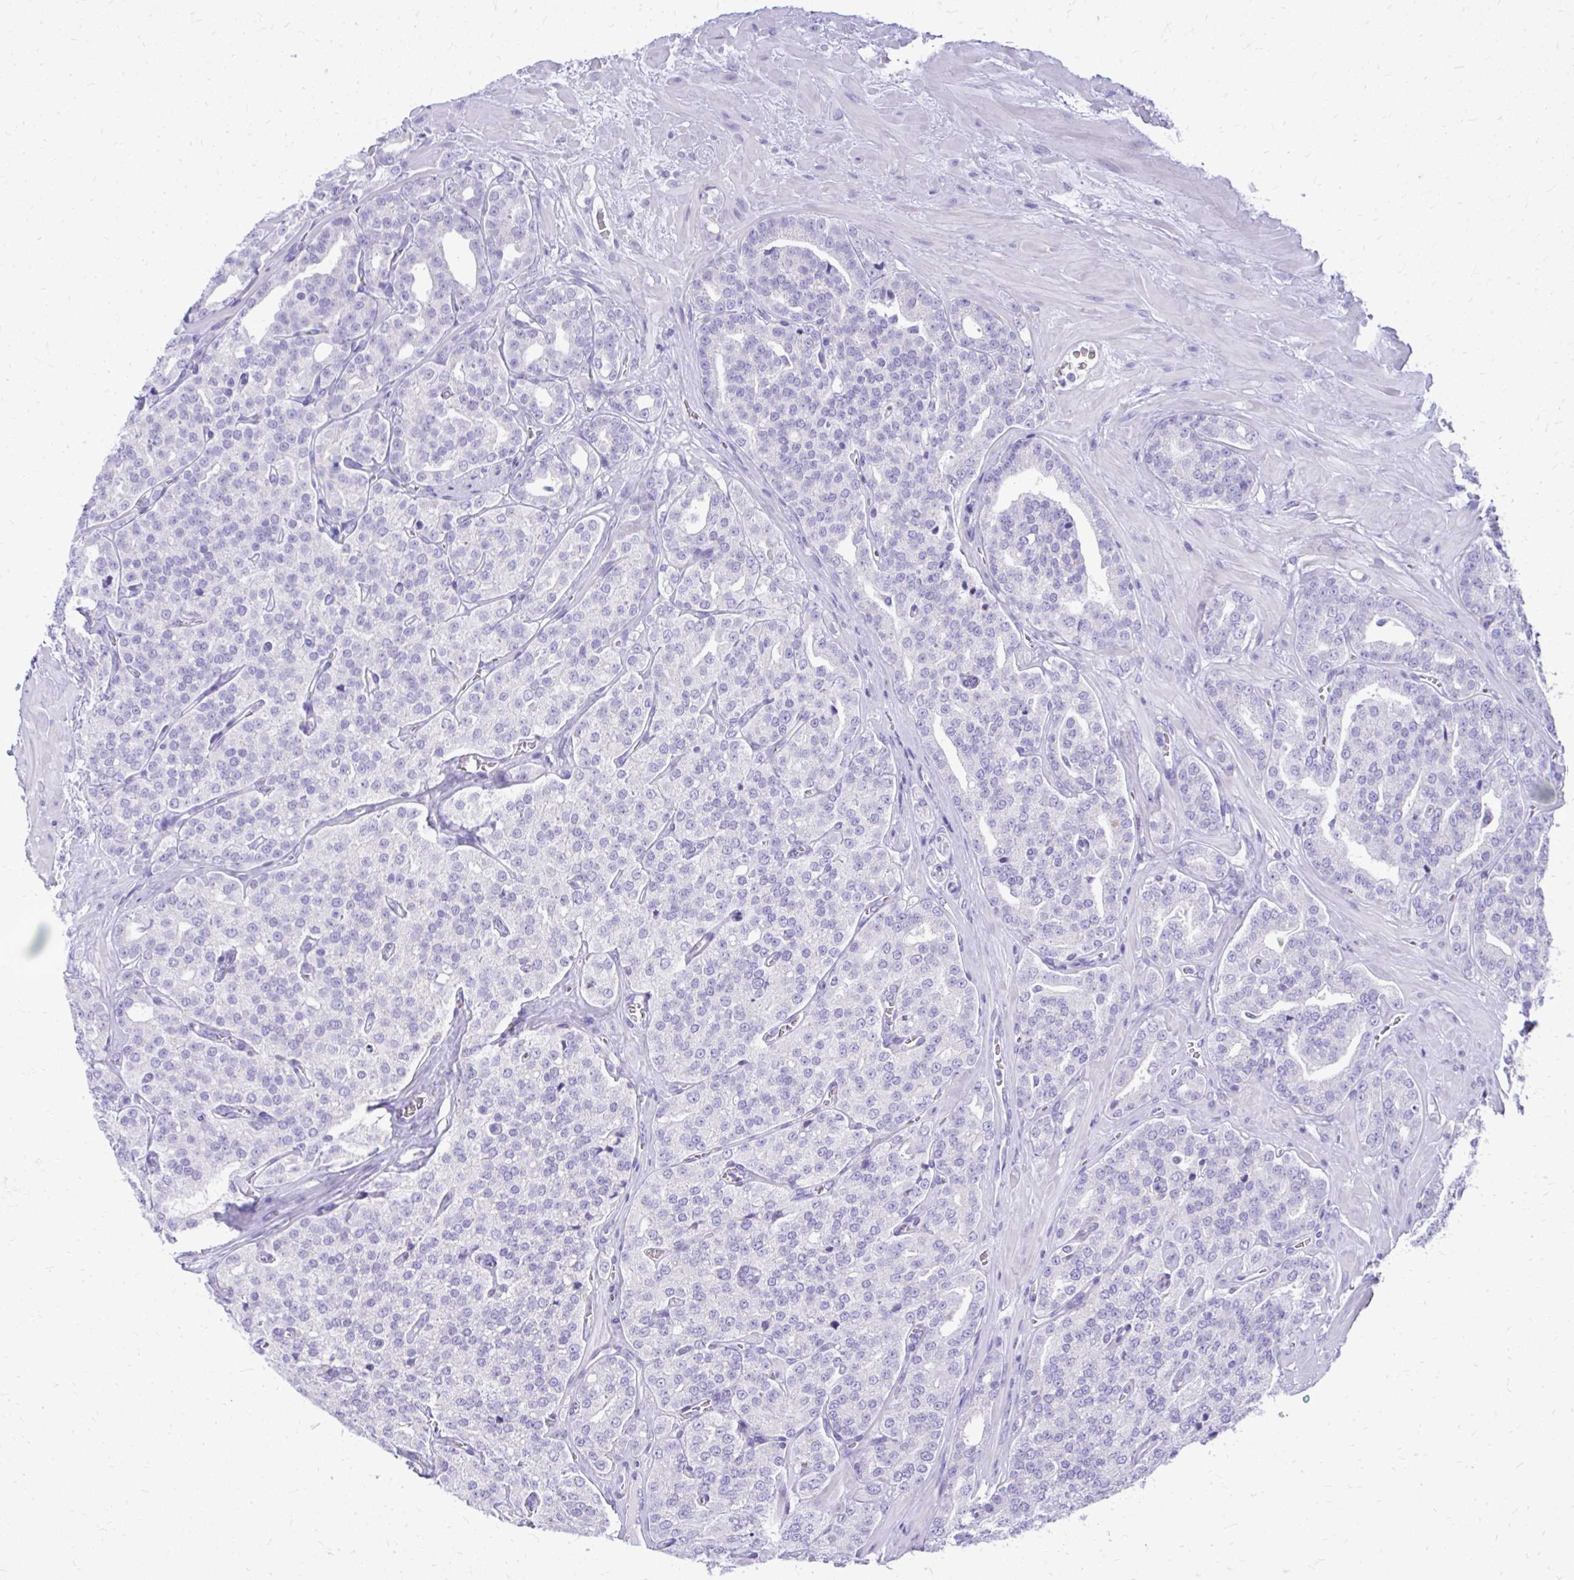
{"staining": {"intensity": "negative", "quantity": "none", "location": "none"}, "tissue": "prostate cancer", "cell_type": "Tumor cells", "image_type": "cancer", "snomed": [{"axis": "morphology", "description": "Adenocarcinoma, High grade"}, {"axis": "topography", "description": "Prostate"}], "caption": "There is no significant expression in tumor cells of prostate cancer (high-grade adenocarcinoma). The staining is performed using DAB brown chromogen with nuclei counter-stained in using hematoxylin.", "gene": "BCL6B", "patient": {"sex": "male", "age": 66}}